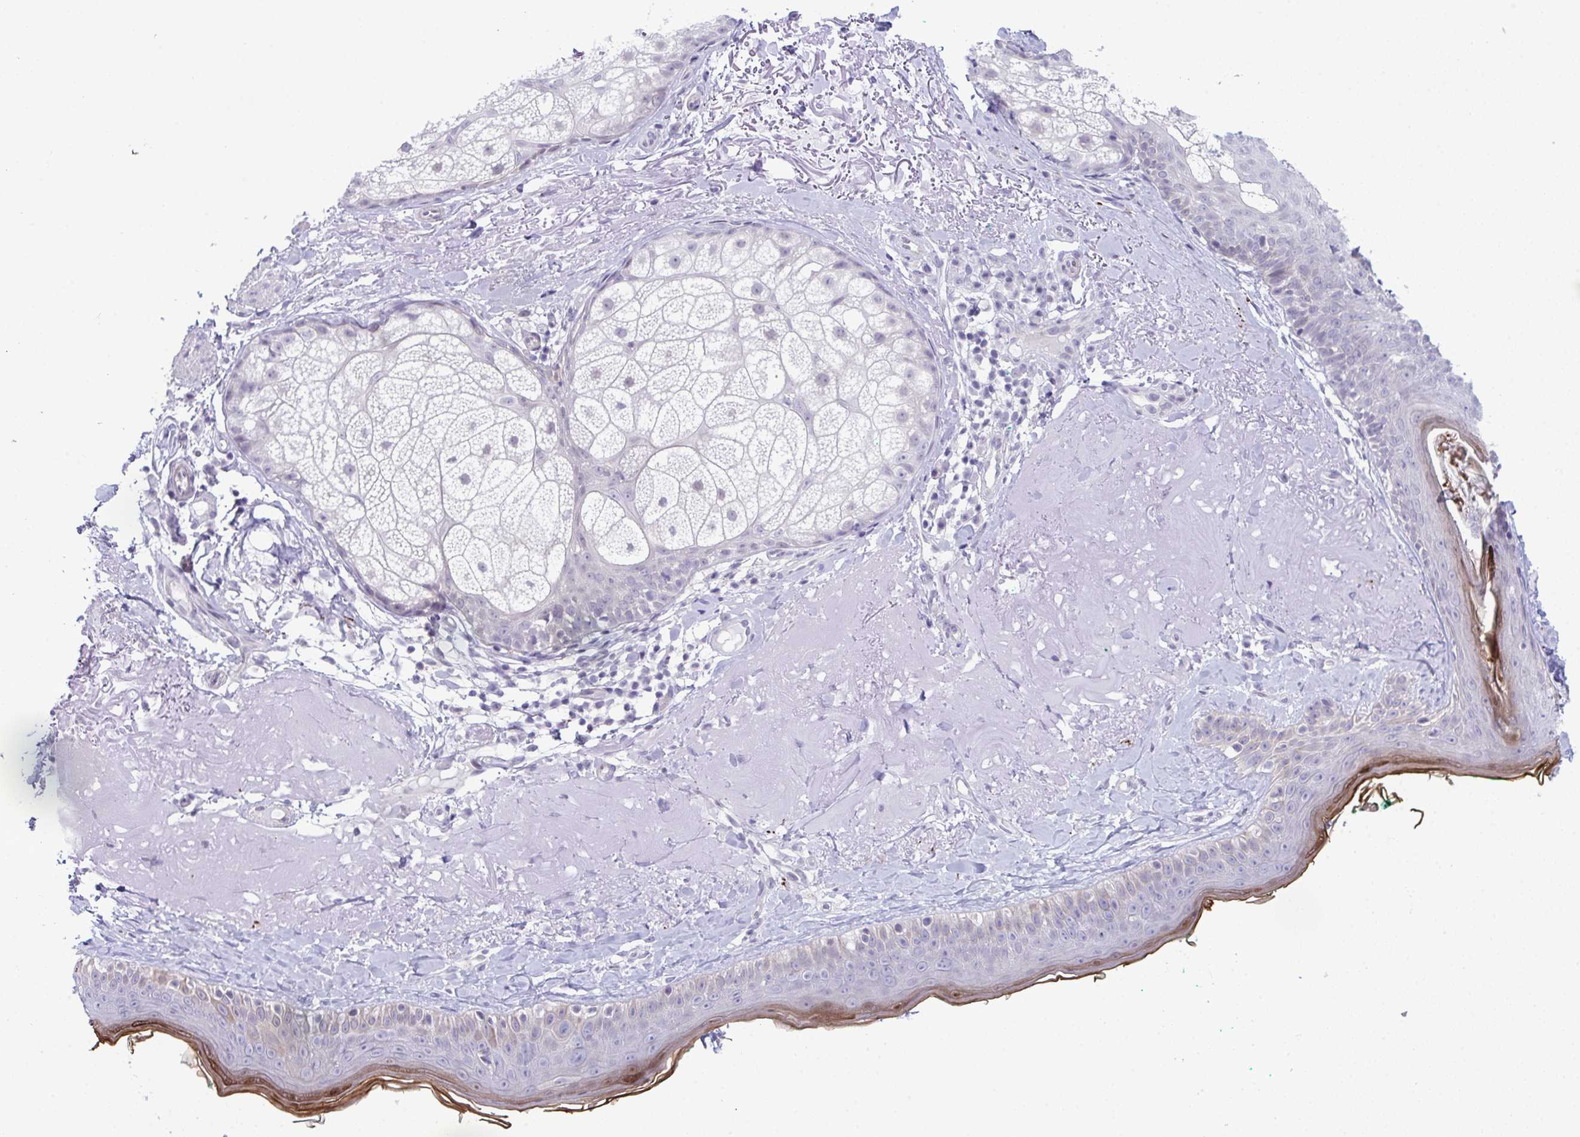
{"staining": {"intensity": "negative", "quantity": "none", "location": "none"}, "tissue": "skin", "cell_type": "Fibroblasts", "image_type": "normal", "snomed": [{"axis": "morphology", "description": "Normal tissue, NOS"}, {"axis": "topography", "description": "Skin"}], "caption": "DAB (3,3'-diaminobenzidine) immunohistochemical staining of unremarkable skin reveals no significant expression in fibroblasts.", "gene": "ATP6V0D2", "patient": {"sex": "male", "age": 73}}